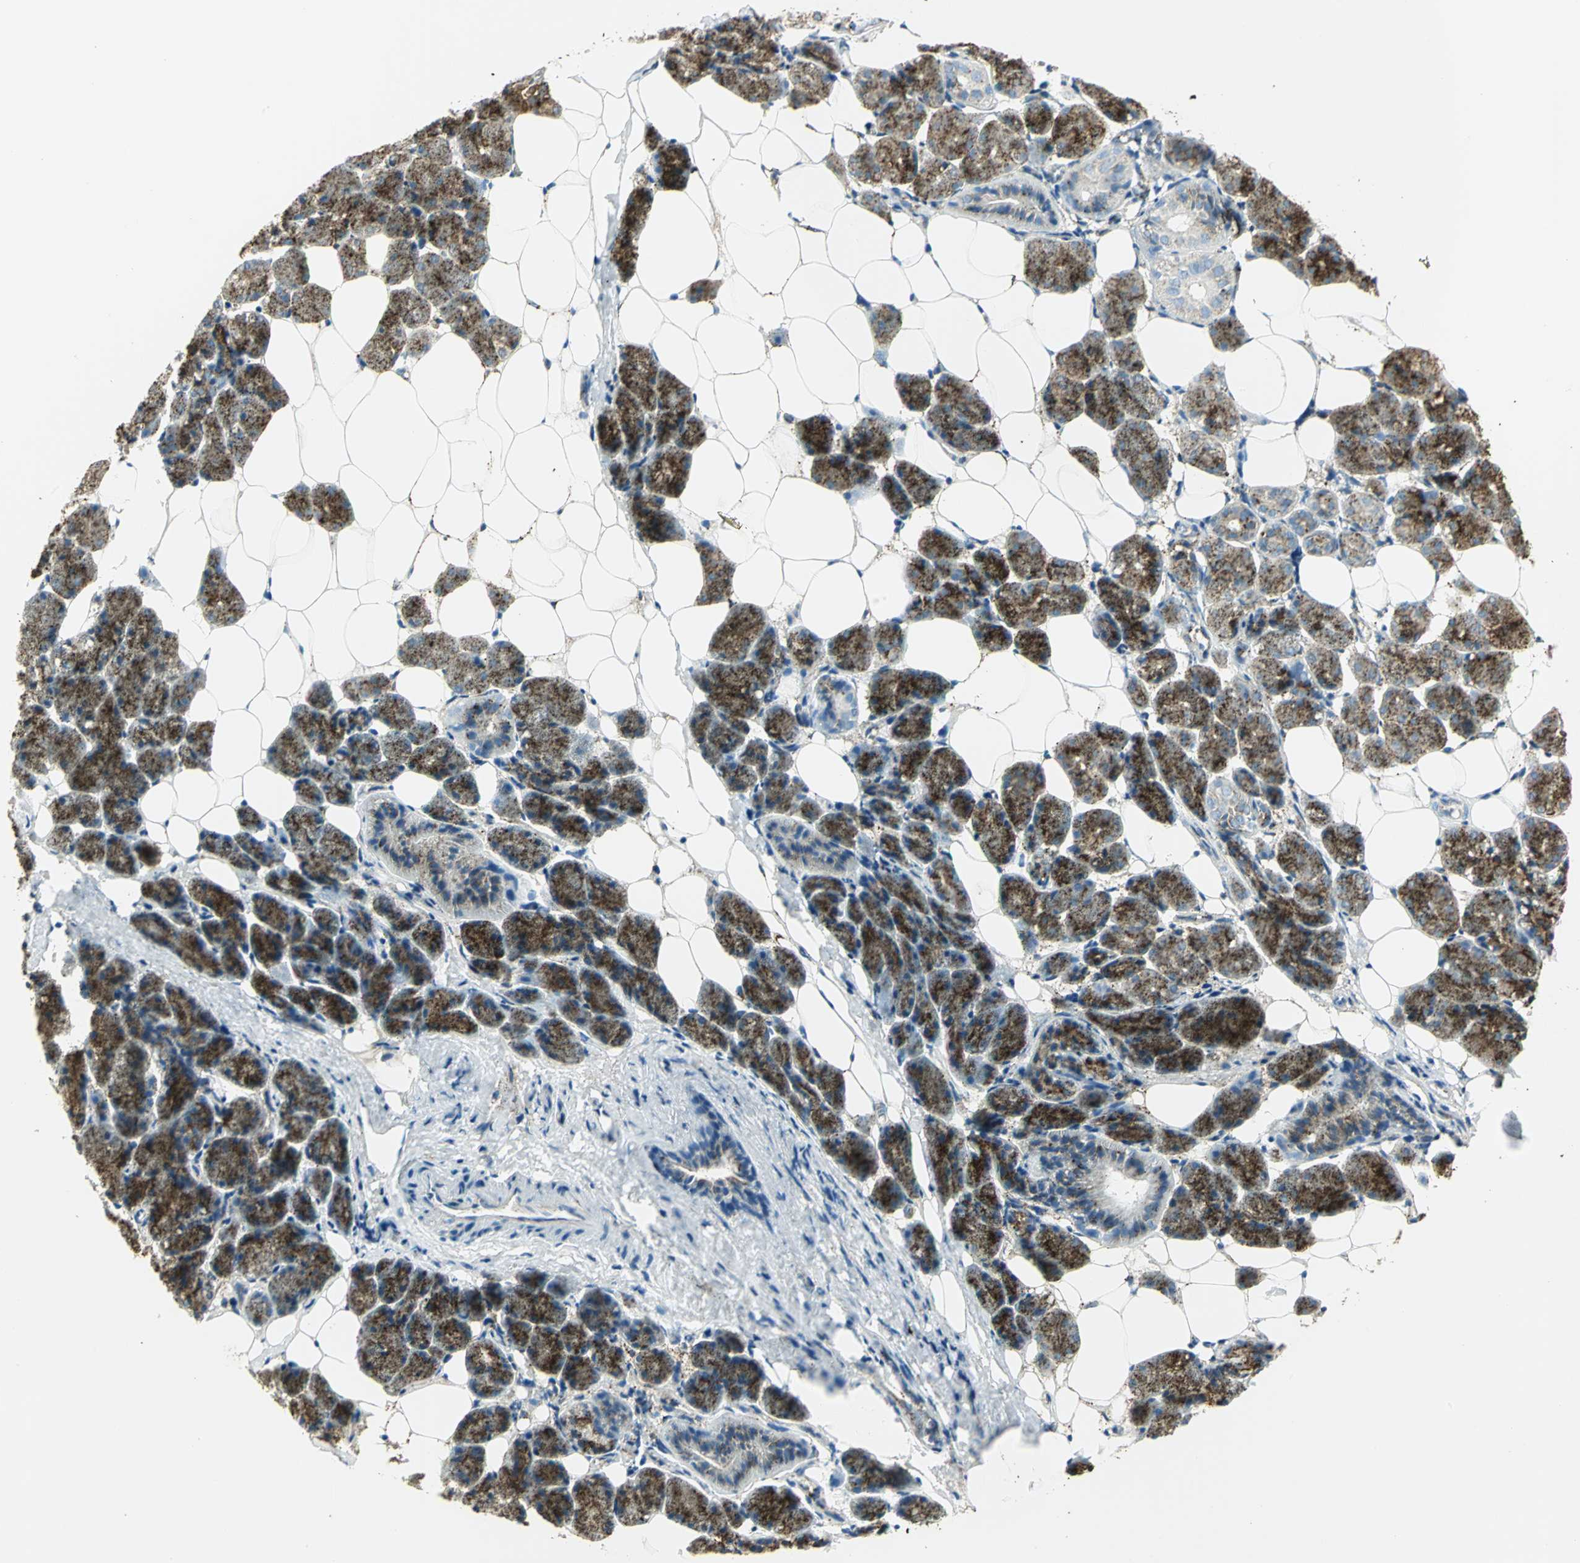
{"staining": {"intensity": "strong", "quantity": "25%-75%", "location": "cytoplasmic/membranous"}, "tissue": "salivary gland", "cell_type": "Glandular cells", "image_type": "normal", "snomed": [{"axis": "morphology", "description": "Normal tissue, NOS"}, {"axis": "morphology", "description": "Adenoma, NOS"}, {"axis": "topography", "description": "Salivary gland"}], "caption": "Glandular cells display high levels of strong cytoplasmic/membranous expression in about 25%-75% of cells in benign human salivary gland.", "gene": "ARSA", "patient": {"sex": "female", "age": 32}}